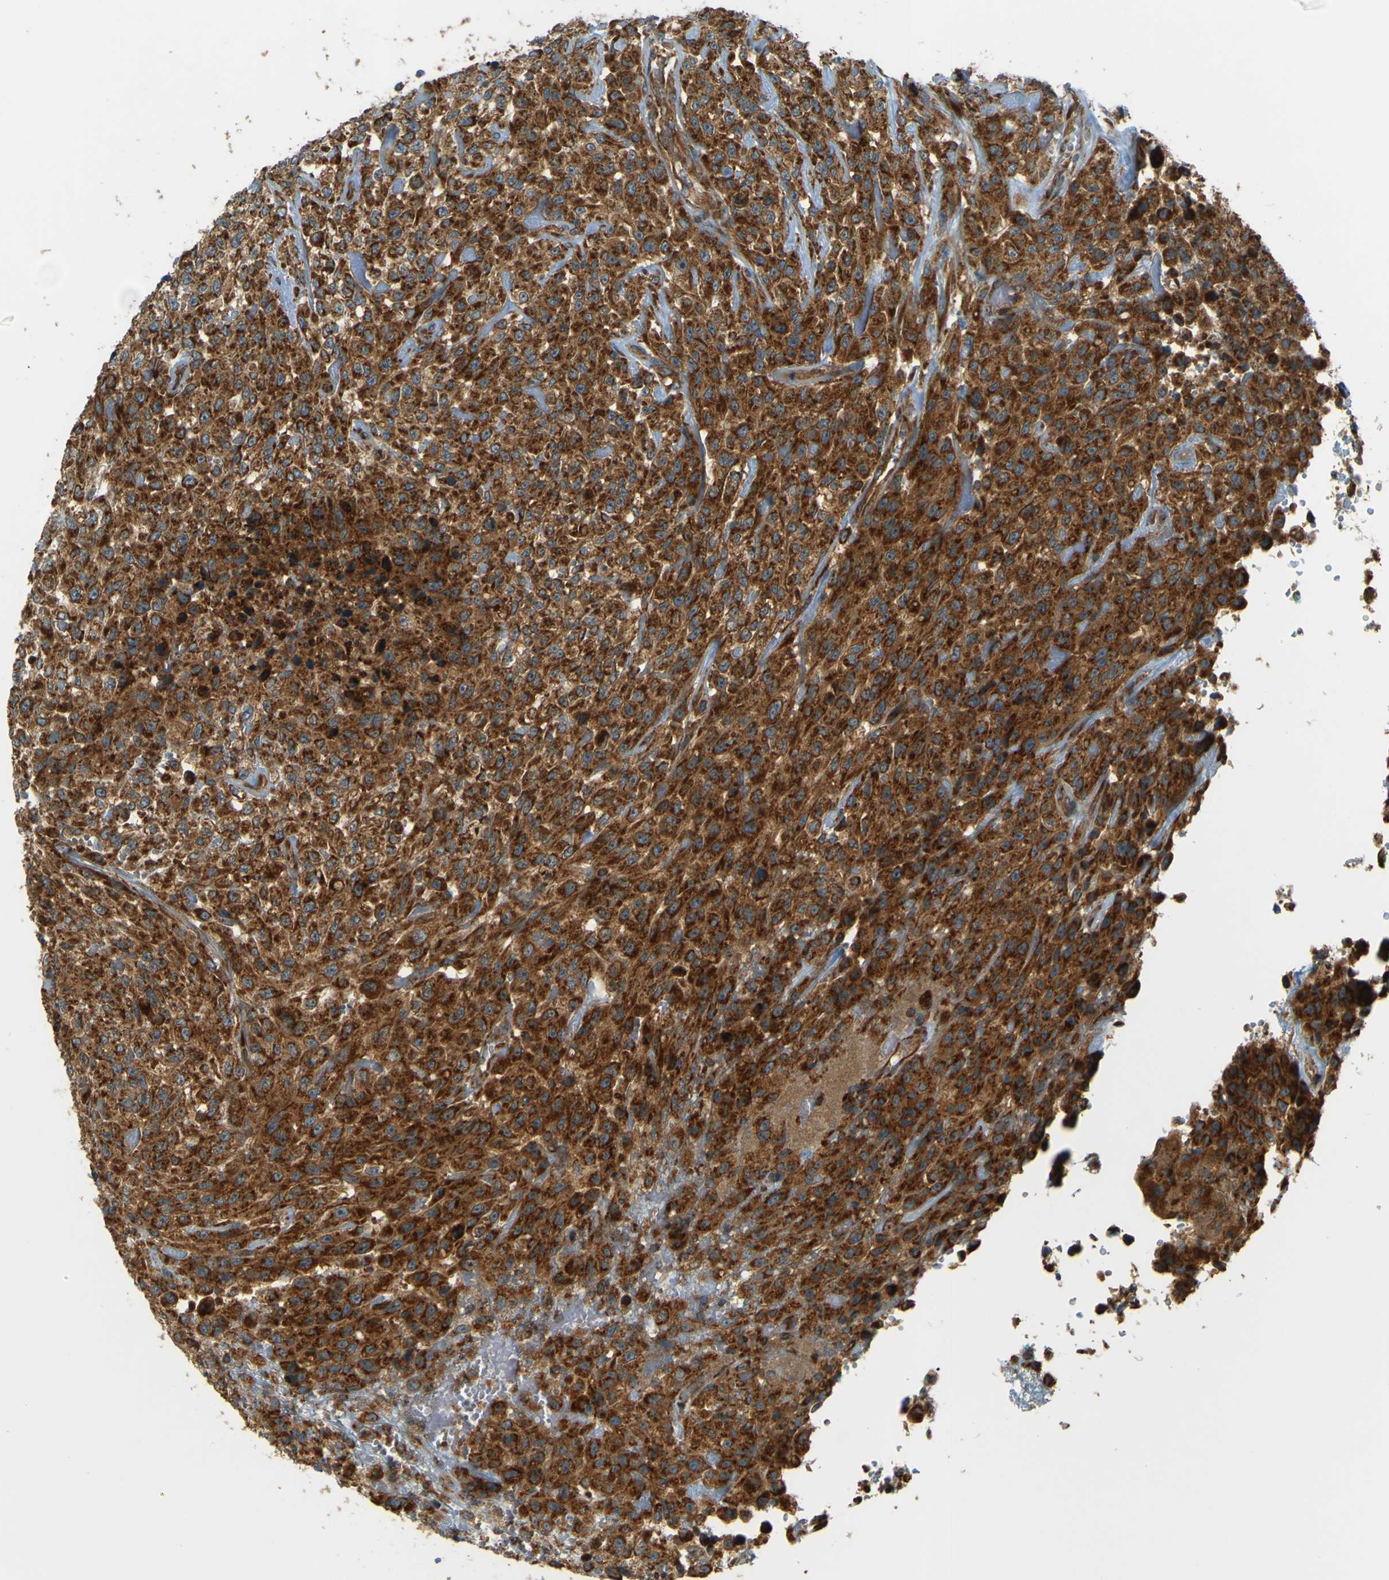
{"staining": {"intensity": "strong", "quantity": ">75%", "location": "cytoplasmic/membranous"}, "tissue": "urothelial cancer", "cell_type": "Tumor cells", "image_type": "cancer", "snomed": [{"axis": "morphology", "description": "Urothelial carcinoma, High grade"}, {"axis": "topography", "description": "Urinary bladder"}], "caption": "Human urothelial cancer stained with a protein marker reveals strong staining in tumor cells.", "gene": "DNAJC5", "patient": {"sex": "male", "age": 46}}